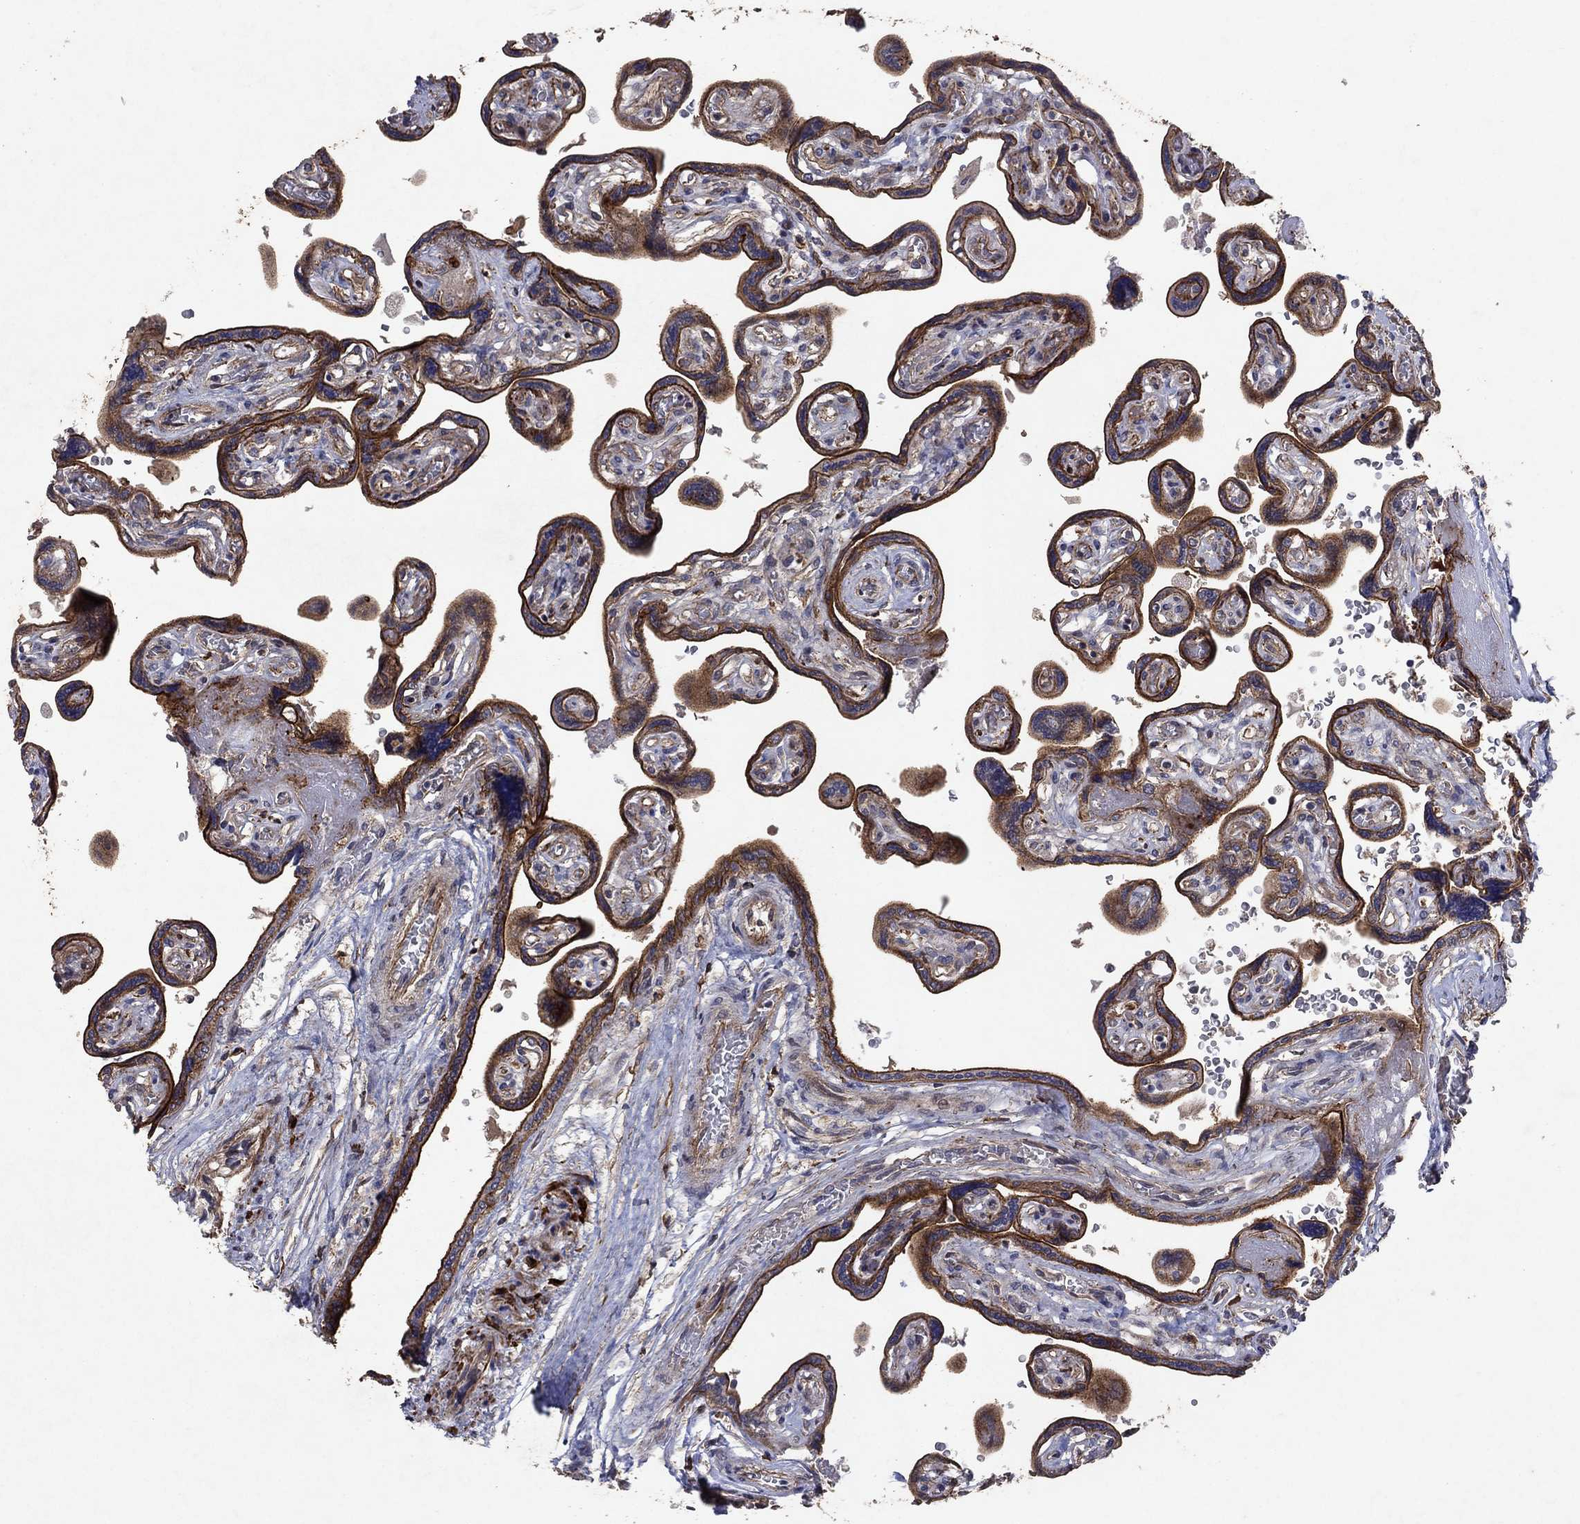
{"staining": {"intensity": "weak", "quantity": "25%-75%", "location": "cytoplasmic/membranous"}, "tissue": "placenta", "cell_type": "Decidual cells", "image_type": "normal", "snomed": [{"axis": "morphology", "description": "Normal tissue, NOS"}, {"axis": "topography", "description": "Placenta"}], "caption": "A micrograph of human placenta stained for a protein exhibits weak cytoplasmic/membranous brown staining in decidual cells.", "gene": "FRG1", "patient": {"sex": "female", "age": 32}}